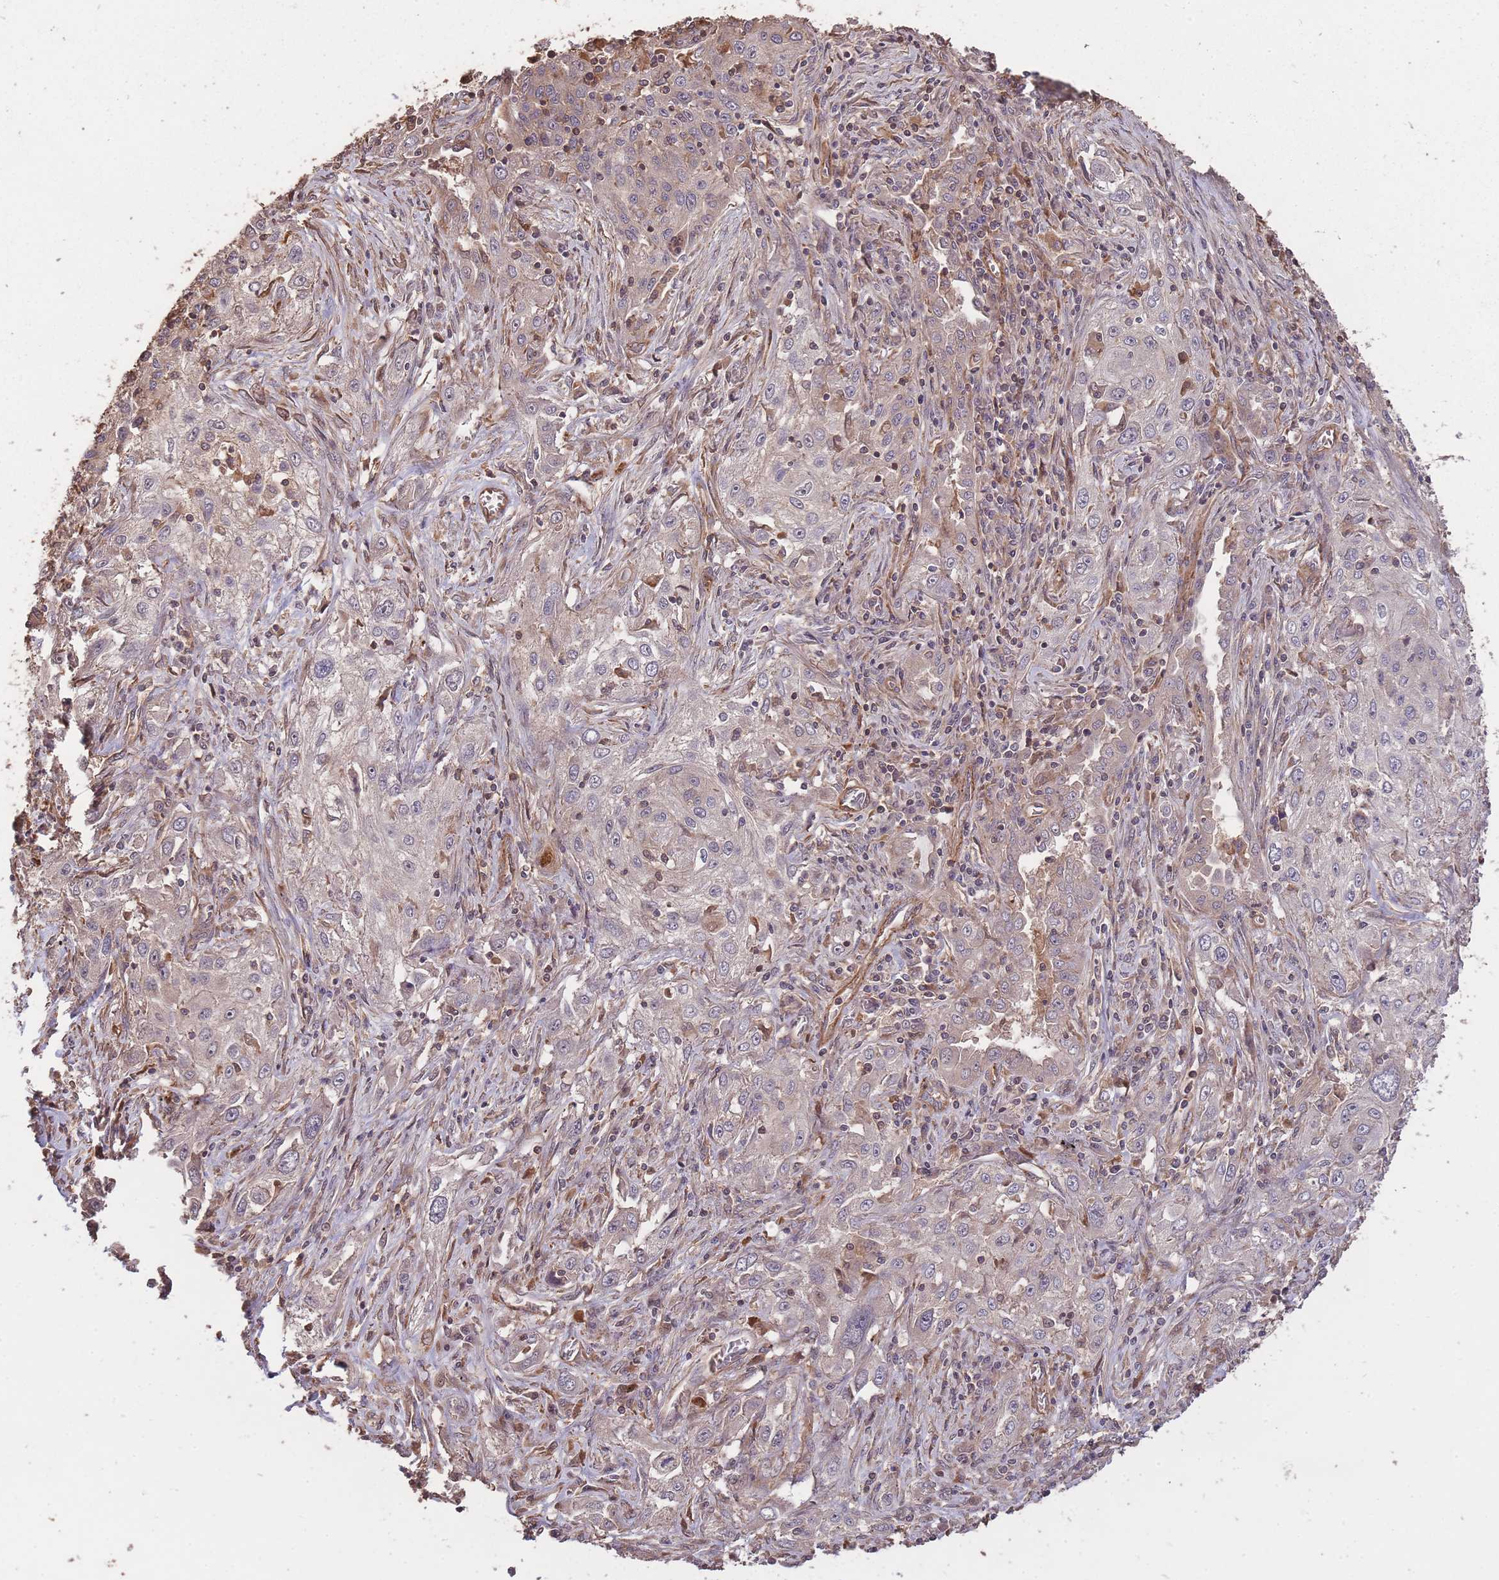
{"staining": {"intensity": "negative", "quantity": "none", "location": "none"}, "tissue": "lung cancer", "cell_type": "Tumor cells", "image_type": "cancer", "snomed": [{"axis": "morphology", "description": "Squamous cell carcinoma, NOS"}, {"axis": "topography", "description": "Lung"}], "caption": "The image displays no significant staining in tumor cells of lung squamous cell carcinoma. (DAB (3,3'-diaminobenzidine) immunohistochemistry (IHC) with hematoxylin counter stain).", "gene": "ARMH3", "patient": {"sex": "female", "age": 69}}